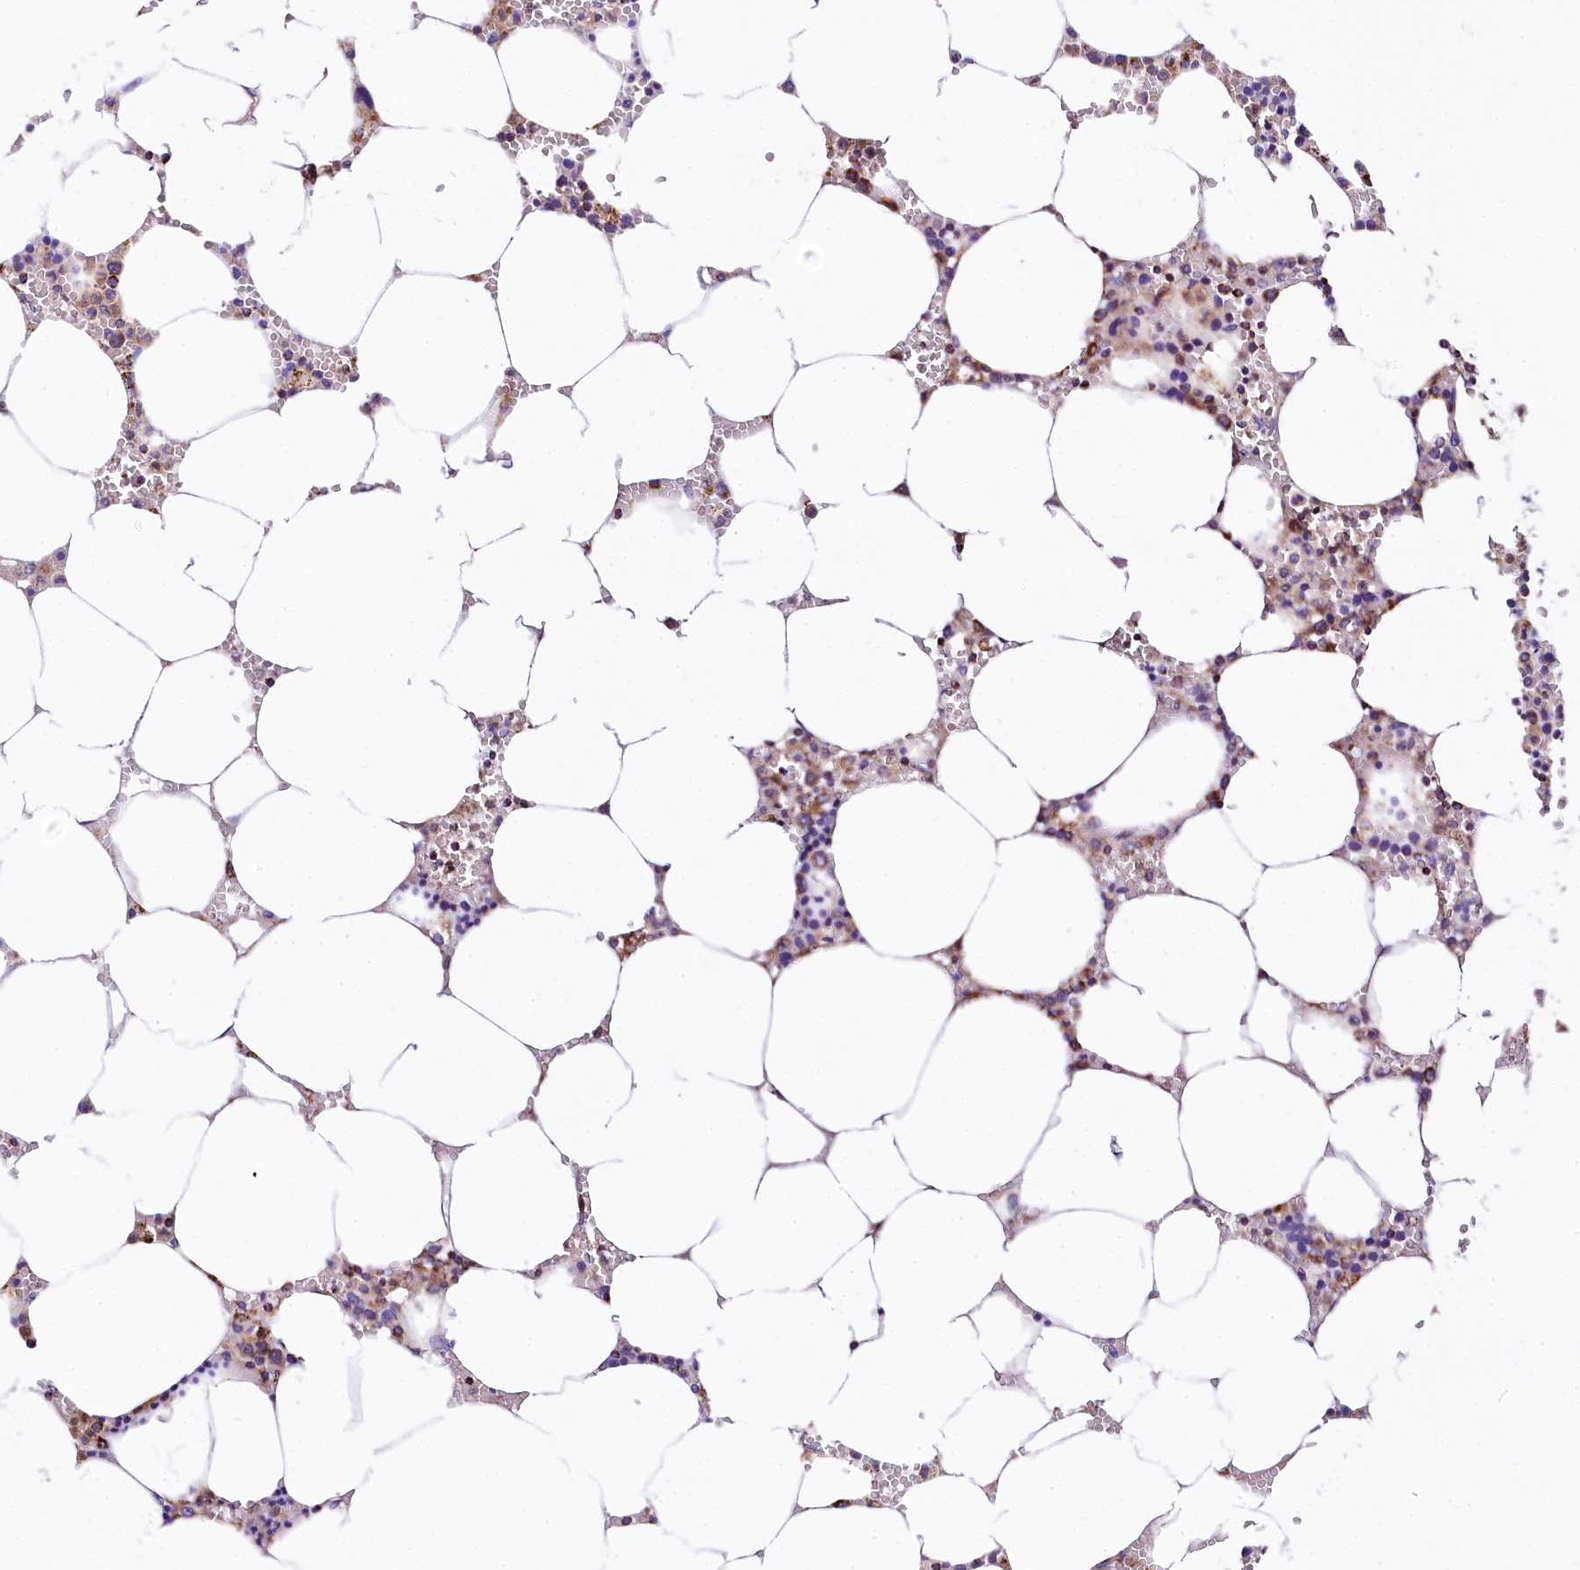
{"staining": {"intensity": "moderate", "quantity": "<25%", "location": "cytoplasmic/membranous"}, "tissue": "bone marrow", "cell_type": "Hematopoietic cells", "image_type": "normal", "snomed": [{"axis": "morphology", "description": "Normal tissue, NOS"}, {"axis": "topography", "description": "Bone marrow"}], "caption": "Immunohistochemistry of benign human bone marrow shows low levels of moderate cytoplasmic/membranous staining in approximately <25% of hematopoietic cells.", "gene": "CLYBL", "patient": {"sex": "male", "age": 70}}